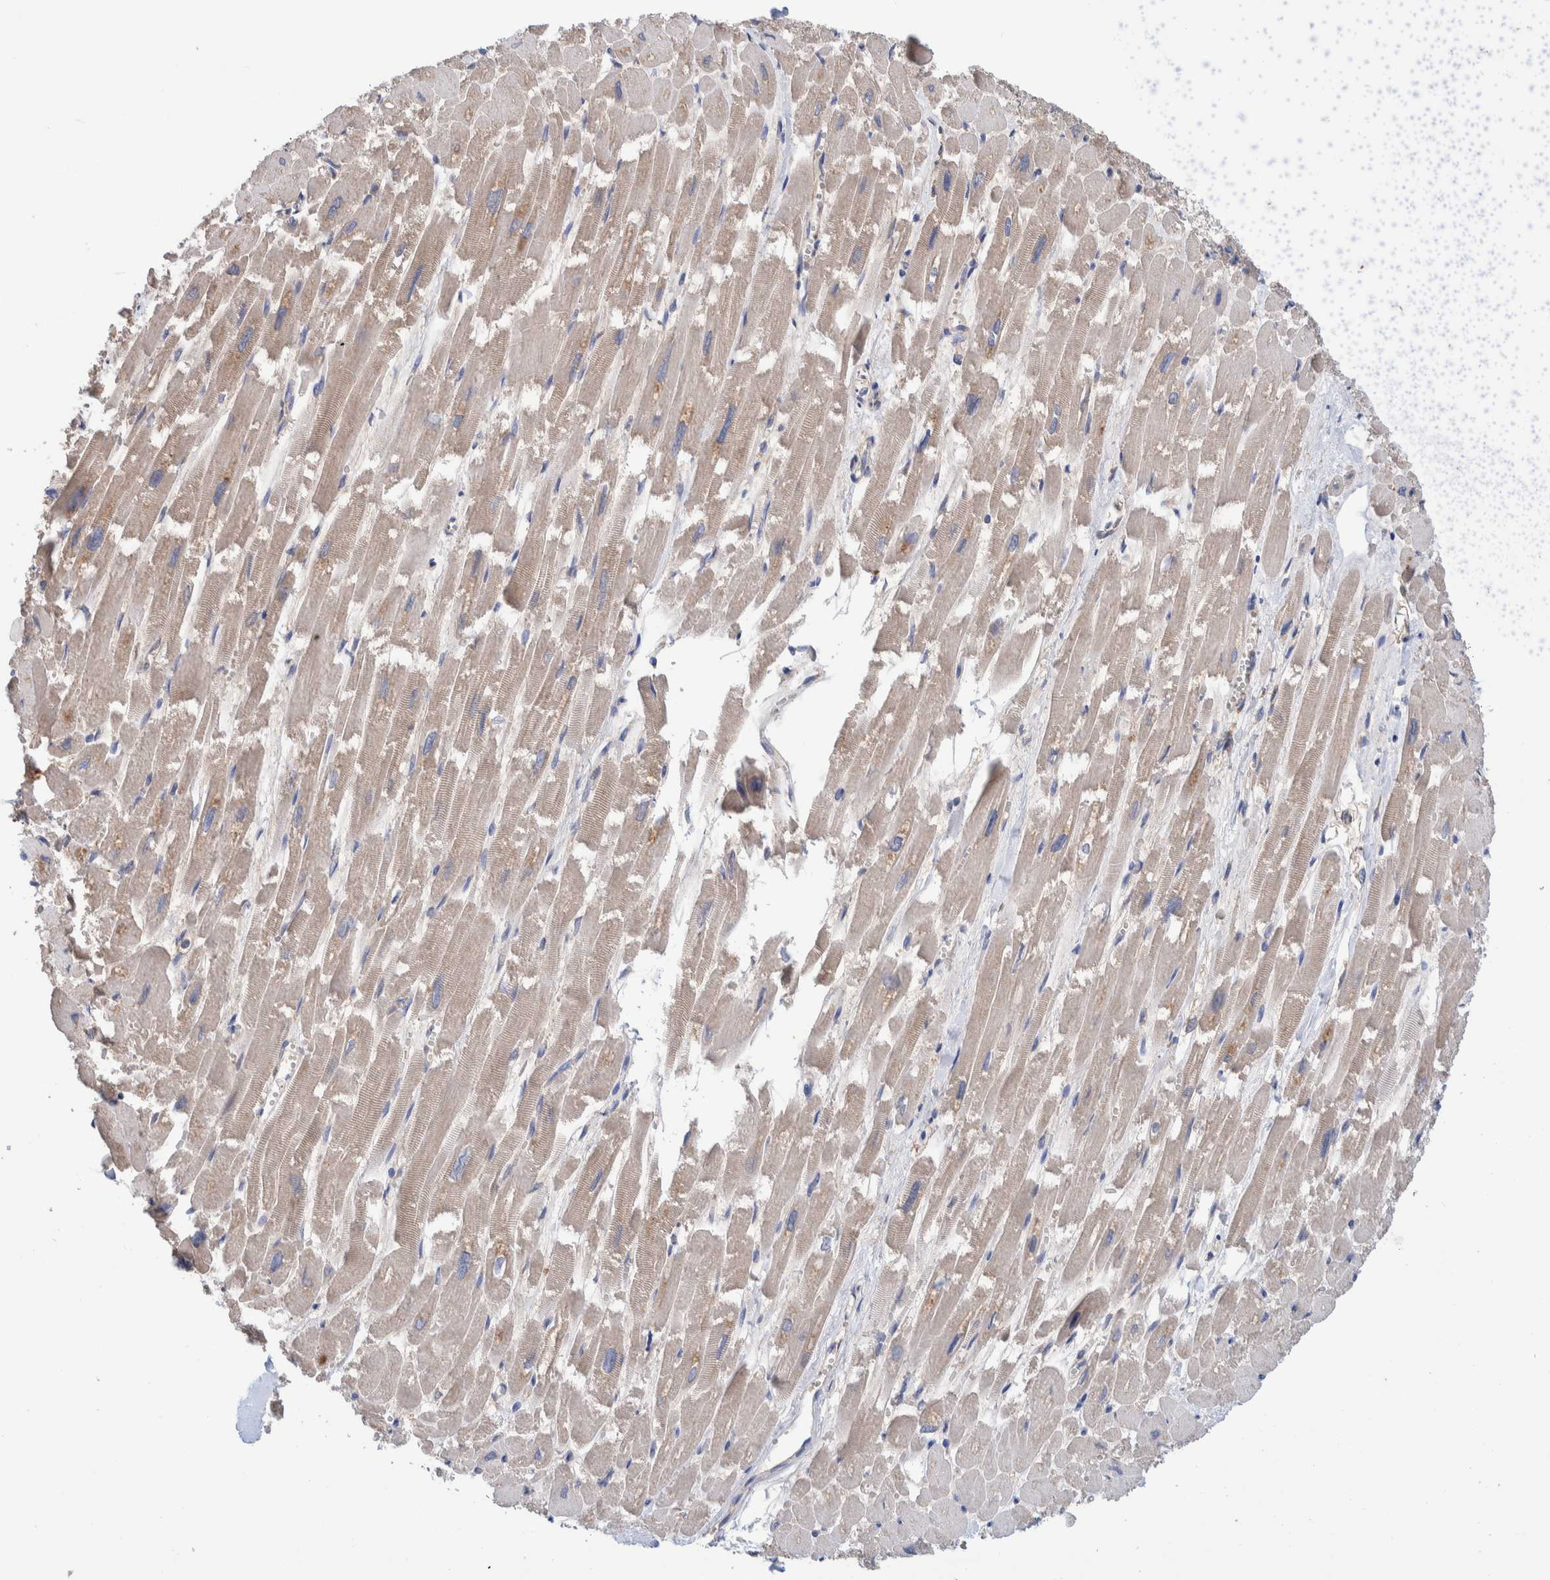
{"staining": {"intensity": "weak", "quantity": ">75%", "location": "cytoplasmic/membranous"}, "tissue": "heart muscle", "cell_type": "Cardiomyocytes", "image_type": "normal", "snomed": [{"axis": "morphology", "description": "Normal tissue, NOS"}, {"axis": "topography", "description": "Heart"}], "caption": "DAB immunohistochemical staining of benign human heart muscle shows weak cytoplasmic/membranous protein expression in about >75% of cardiomyocytes.", "gene": "PFAS", "patient": {"sex": "male", "age": 54}}